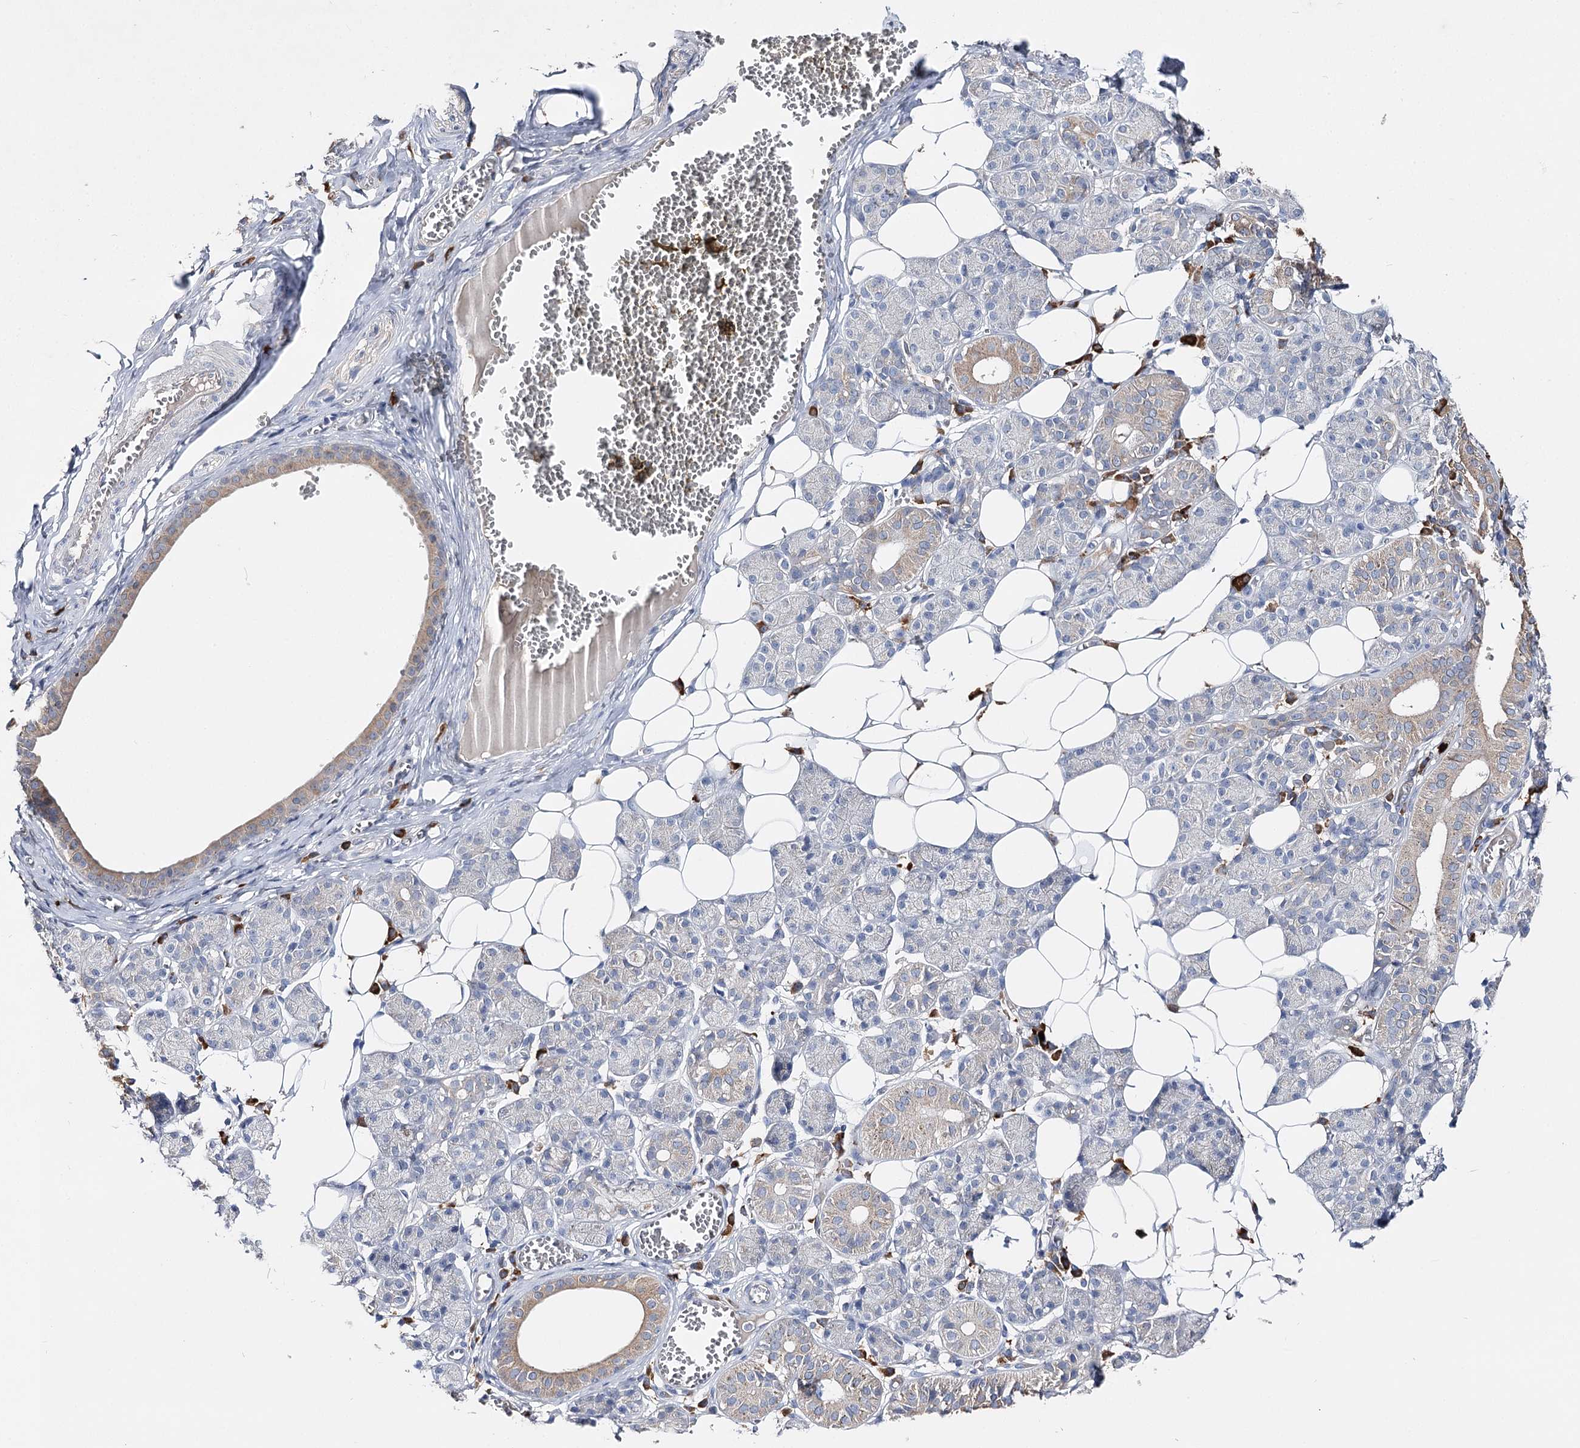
{"staining": {"intensity": "moderate", "quantity": "<25%", "location": "cytoplasmic/membranous"}, "tissue": "salivary gland", "cell_type": "Glandular cells", "image_type": "normal", "snomed": [{"axis": "morphology", "description": "Normal tissue, NOS"}, {"axis": "topography", "description": "Salivary gland"}], "caption": "This image displays normal salivary gland stained with immunohistochemistry to label a protein in brown. The cytoplasmic/membranous of glandular cells show moderate positivity for the protein. Nuclei are counter-stained blue.", "gene": "IL1RAP", "patient": {"sex": "female", "age": 33}}